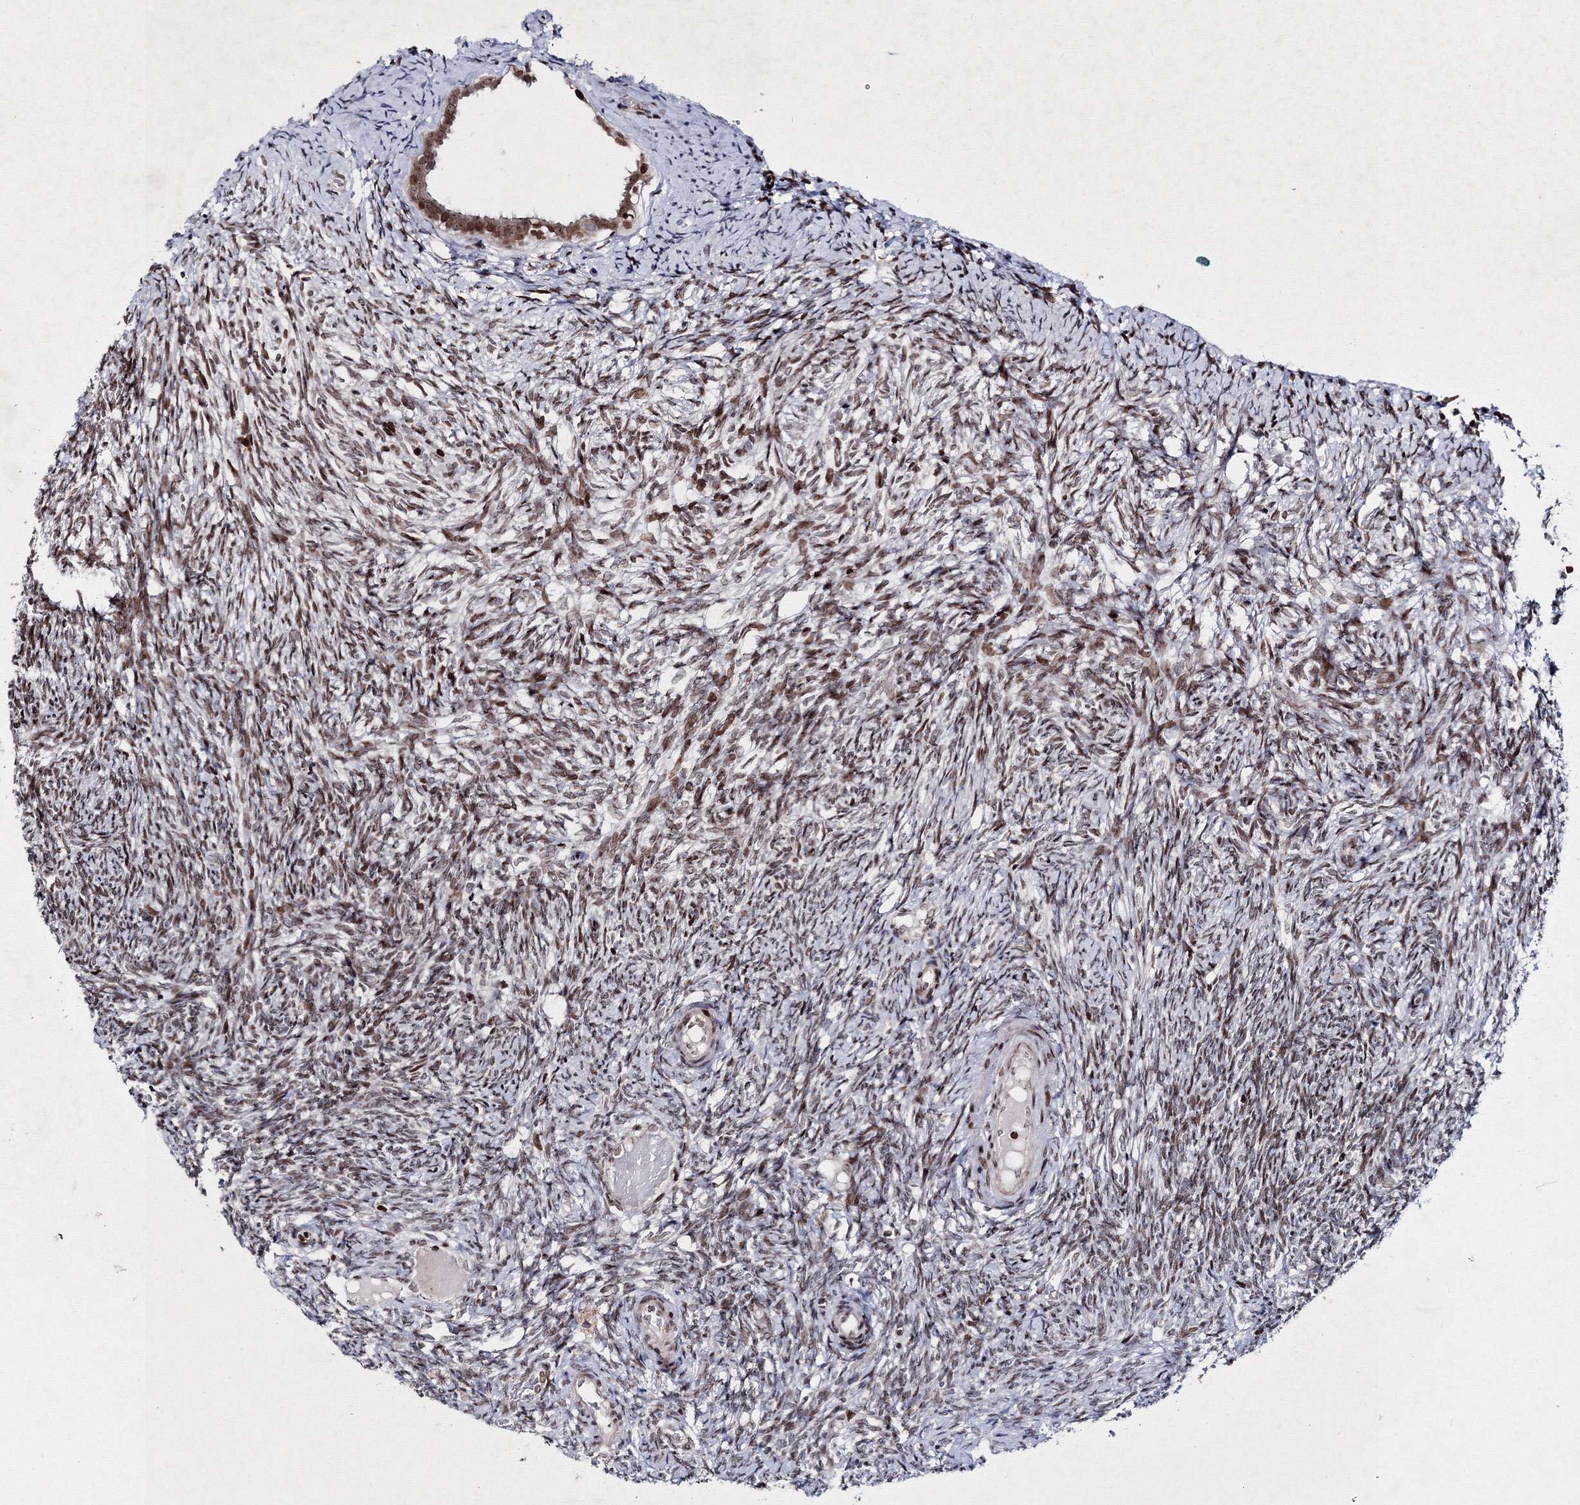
{"staining": {"intensity": "moderate", "quantity": ">75%", "location": "nuclear"}, "tissue": "ovary", "cell_type": "Ovarian stroma cells", "image_type": "normal", "snomed": [{"axis": "morphology", "description": "Normal tissue, NOS"}, {"axis": "topography", "description": "Ovary"}], "caption": "Immunohistochemistry image of normal ovary stained for a protein (brown), which reveals medium levels of moderate nuclear staining in about >75% of ovarian stroma cells.", "gene": "SMIM29", "patient": {"sex": "female", "age": 41}}